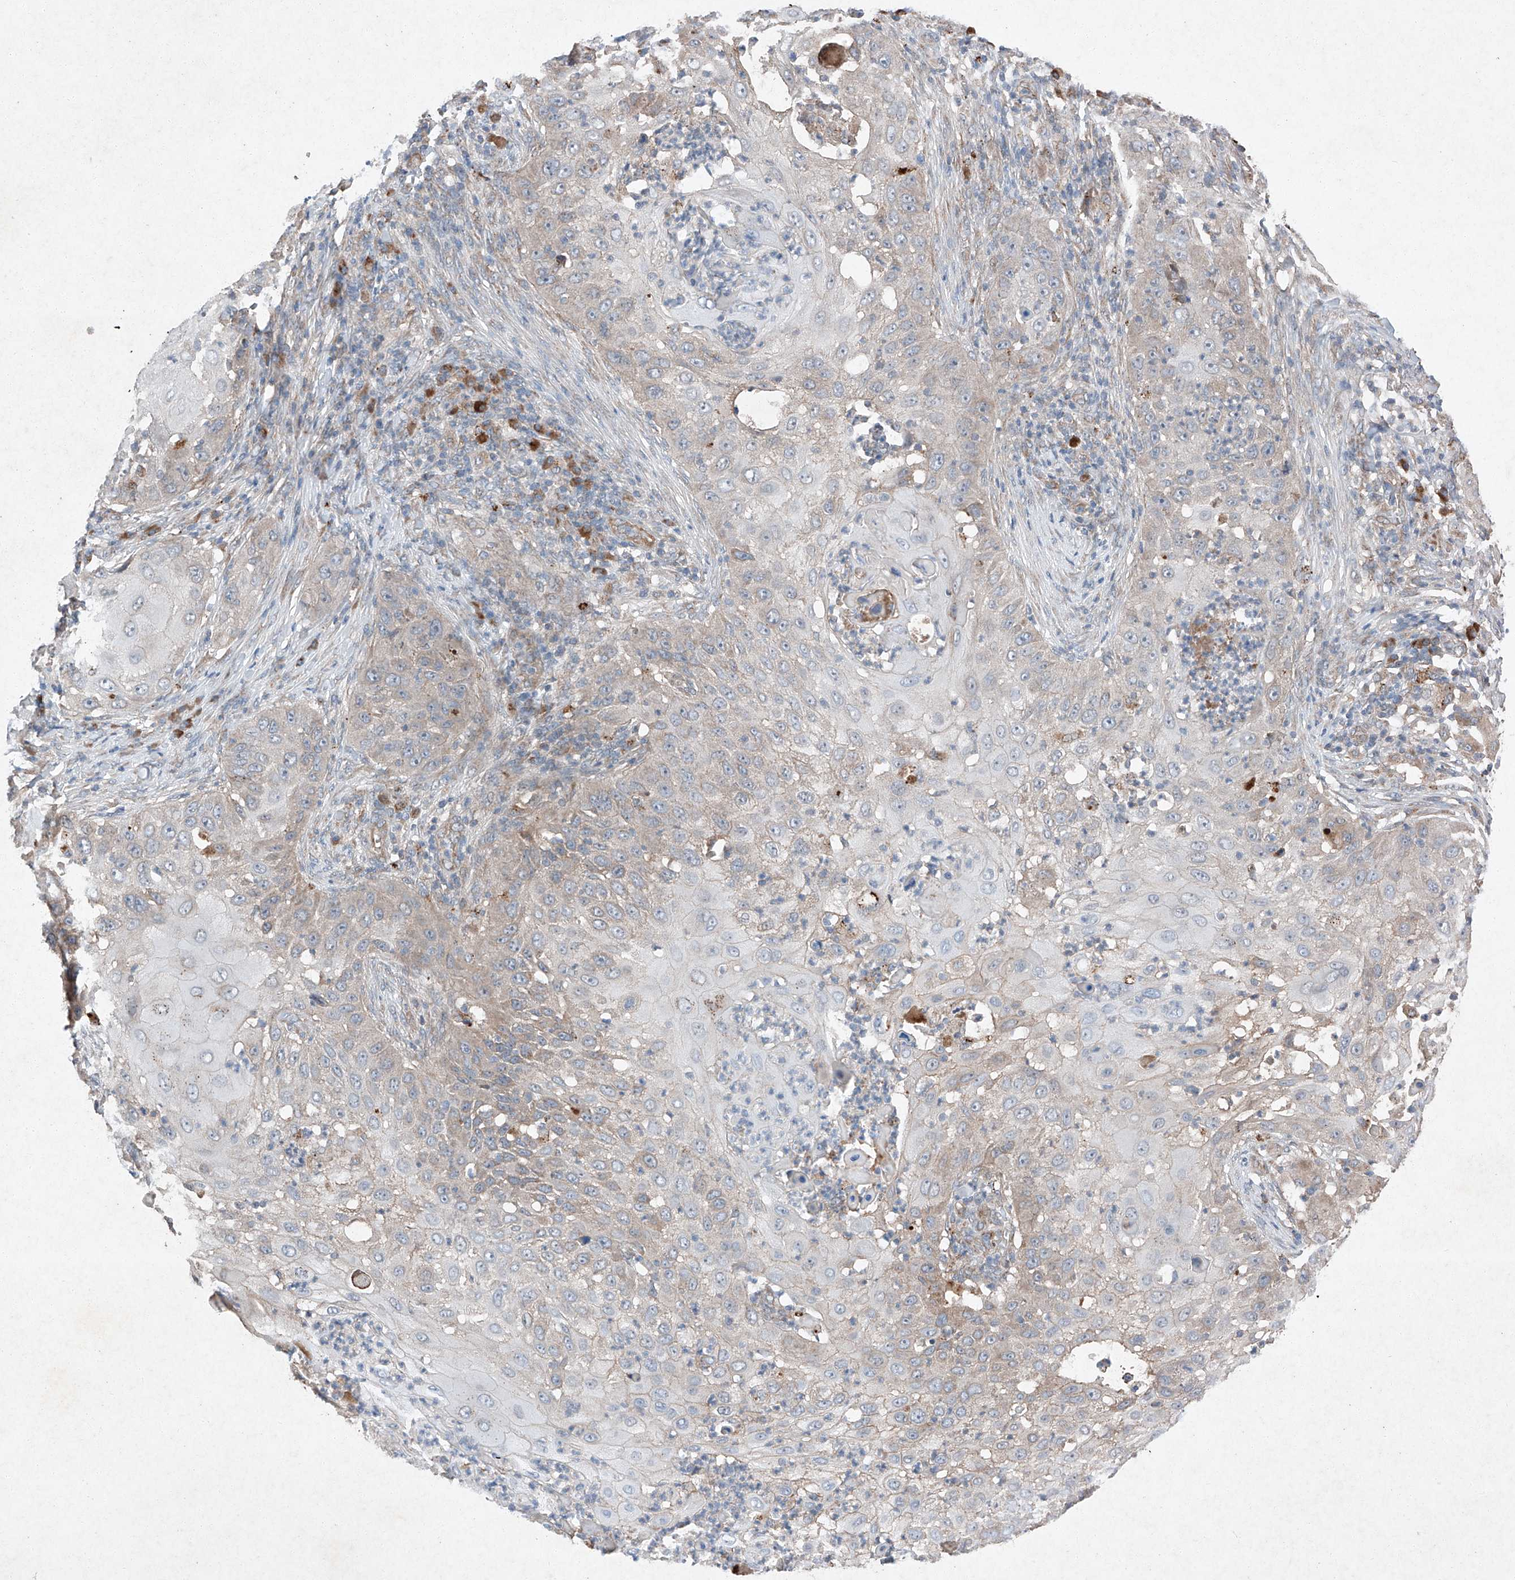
{"staining": {"intensity": "weak", "quantity": "25%-75%", "location": "cytoplasmic/membranous"}, "tissue": "skin cancer", "cell_type": "Tumor cells", "image_type": "cancer", "snomed": [{"axis": "morphology", "description": "Squamous cell carcinoma, NOS"}, {"axis": "topography", "description": "Skin"}], "caption": "This is an image of IHC staining of skin squamous cell carcinoma, which shows weak positivity in the cytoplasmic/membranous of tumor cells.", "gene": "RUSC1", "patient": {"sex": "female", "age": 44}}